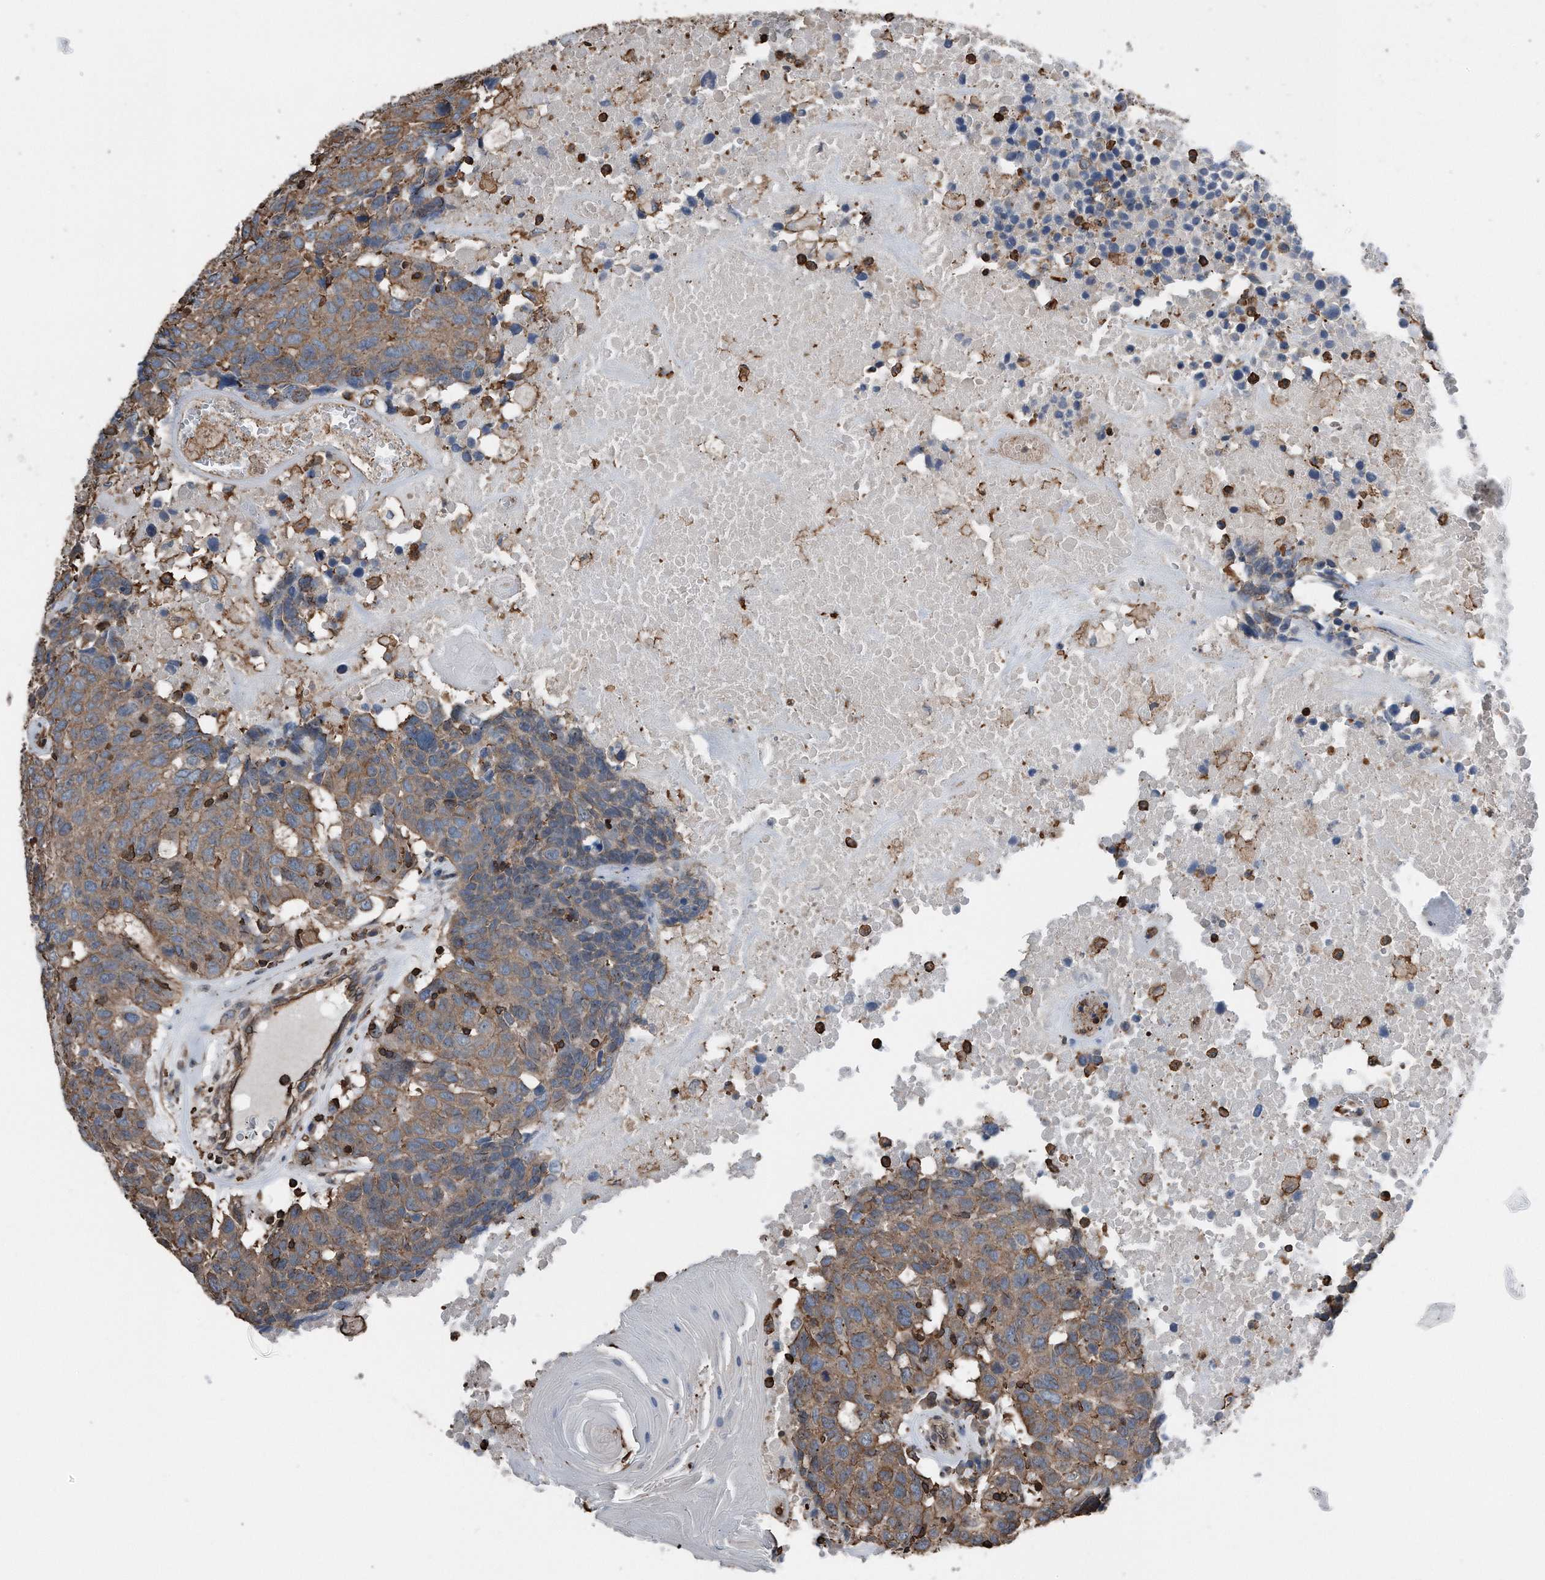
{"staining": {"intensity": "moderate", "quantity": ">75%", "location": "cytoplasmic/membranous"}, "tissue": "head and neck cancer", "cell_type": "Tumor cells", "image_type": "cancer", "snomed": [{"axis": "morphology", "description": "Squamous cell carcinoma, NOS"}, {"axis": "topography", "description": "Head-Neck"}], "caption": "Head and neck squamous cell carcinoma stained with a protein marker shows moderate staining in tumor cells.", "gene": "RSPO3", "patient": {"sex": "male", "age": 66}}